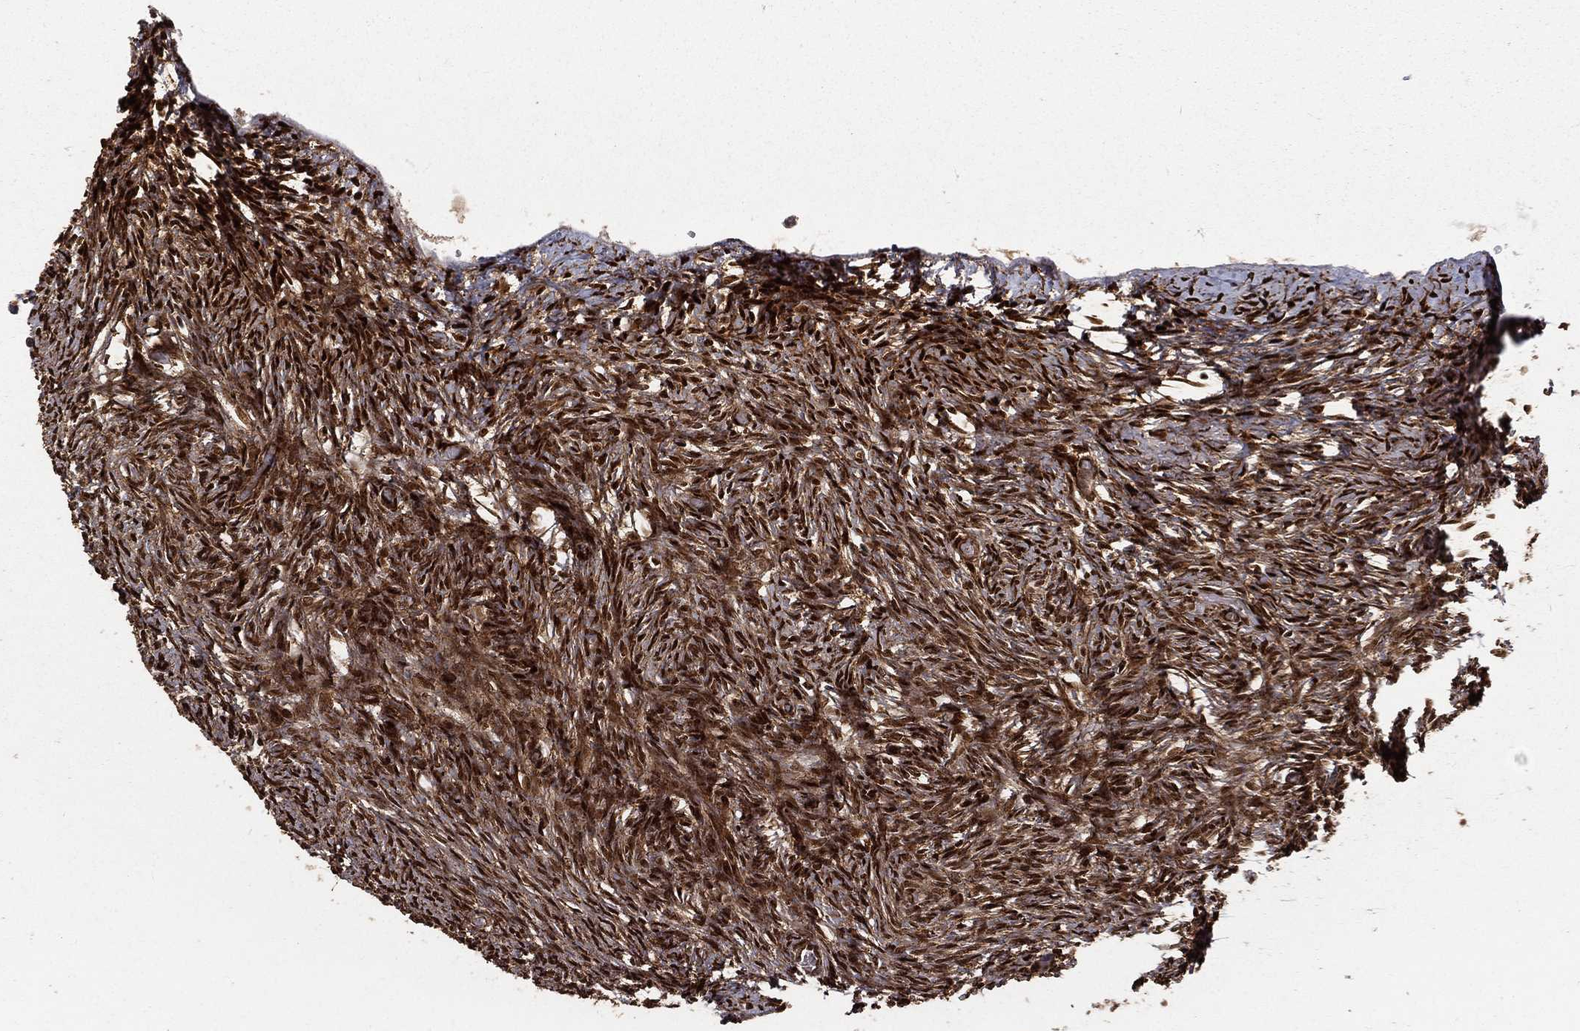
{"staining": {"intensity": "strong", "quantity": "25%-75%", "location": "nuclear"}, "tissue": "ovary", "cell_type": "Ovarian stroma cells", "image_type": "normal", "snomed": [{"axis": "morphology", "description": "Normal tissue, NOS"}, {"axis": "topography", "description": "Ovary"}], "caption": "A photomicrograph of ovary stained for a protein reveals strong nuclear brown staining in ovarian stroma cells. The staining is performed using DAB brown chromogen to label protein expression. The nuclei are counter-stained blue using hematoxylin.", "gene": "MAPK1", "patient": {"sex": "female", "age": 39}}